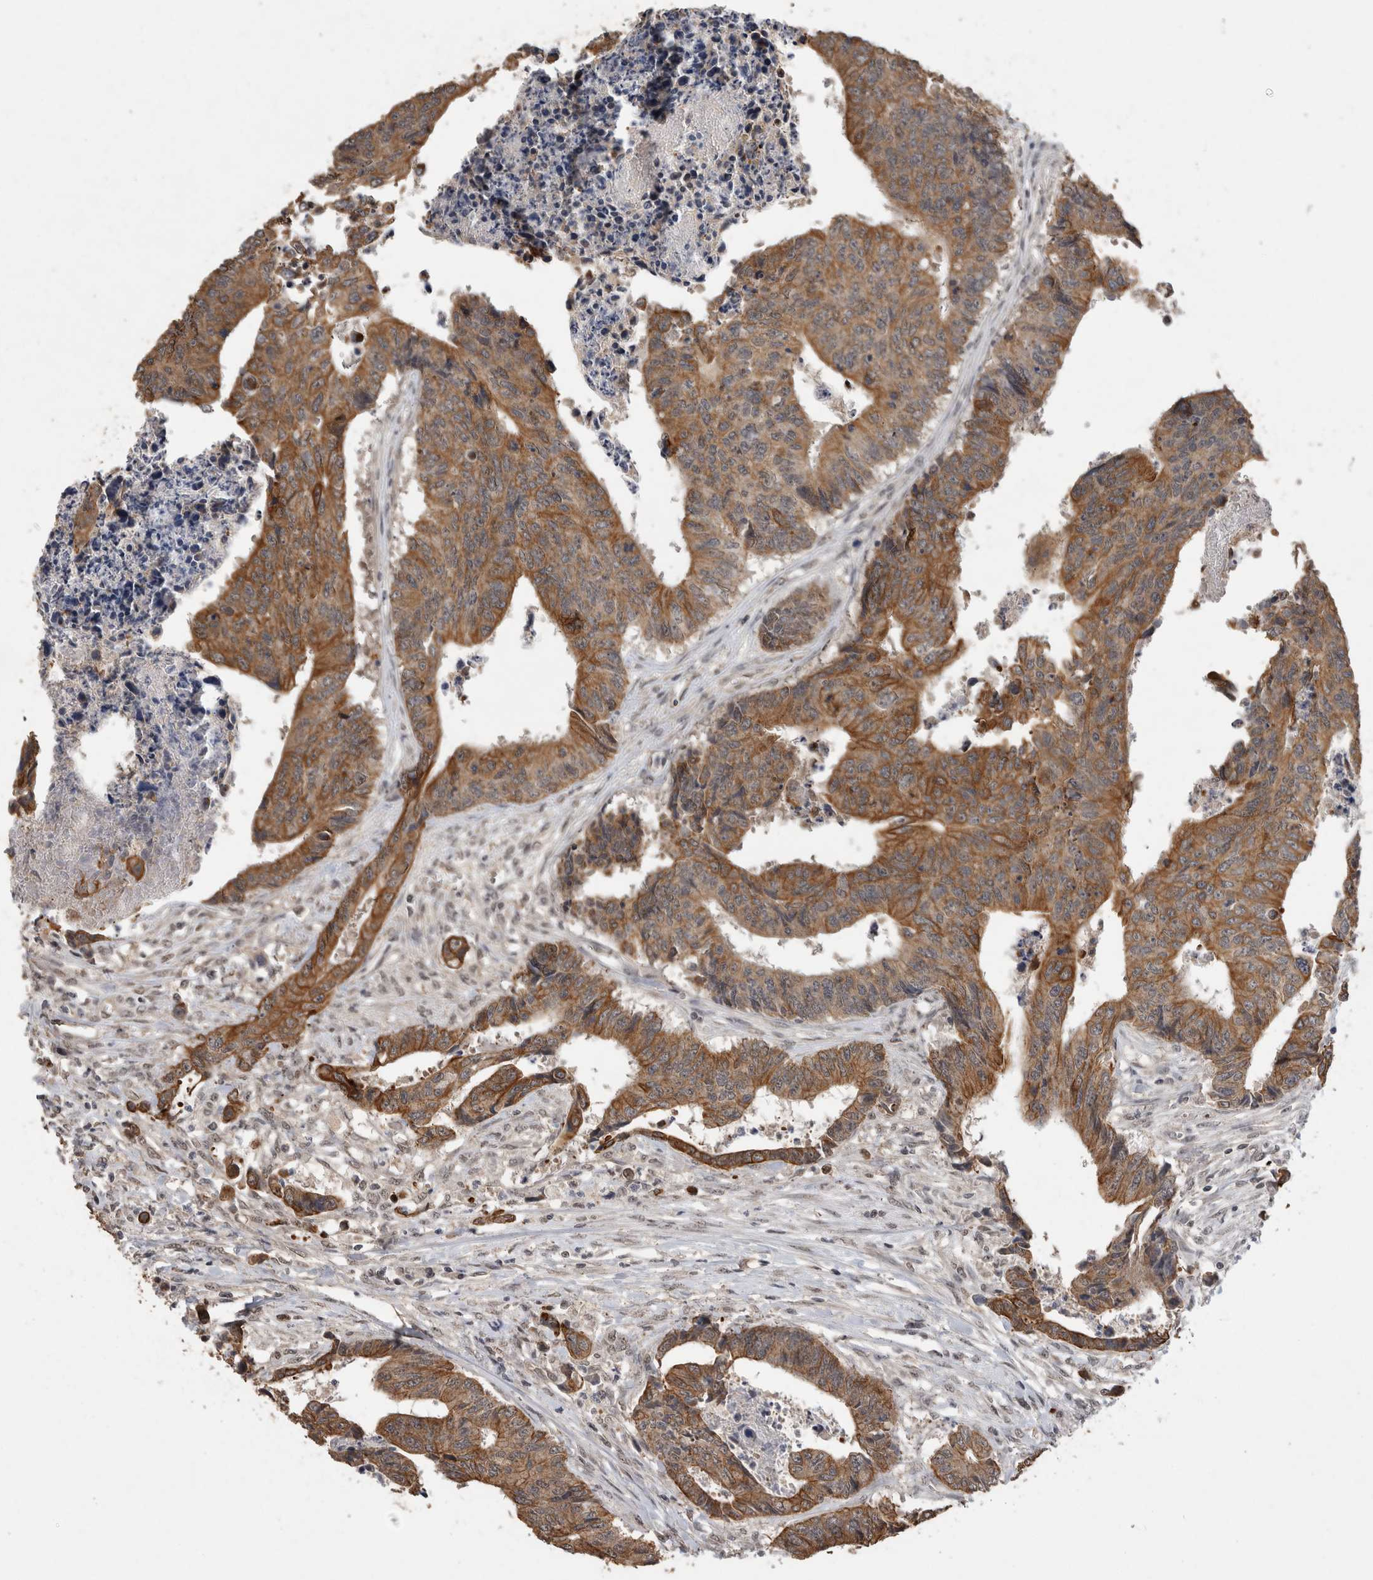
{"staining": {"intensity": "strong", "quantity": ">75%", "location": "cytoplasmic/membranous"}, "tissue": "colorectal cancer", "cell_type": "Tumor cells", "image_type": "cancer", "snomed": [{"axis": "morphology", "description": "Adenocarcinoma, NOS"}, {"axis": "topography", "description": "Rectum"}], "caption": "This is an image of immunohistochemistry staining of adenocarcinoma (colorectal), which shows strong positivity in the cytoplasmic/membranous of tumor cells.", "gene": "RHPN1", "patient": {"sex": "male", "age": 84}}